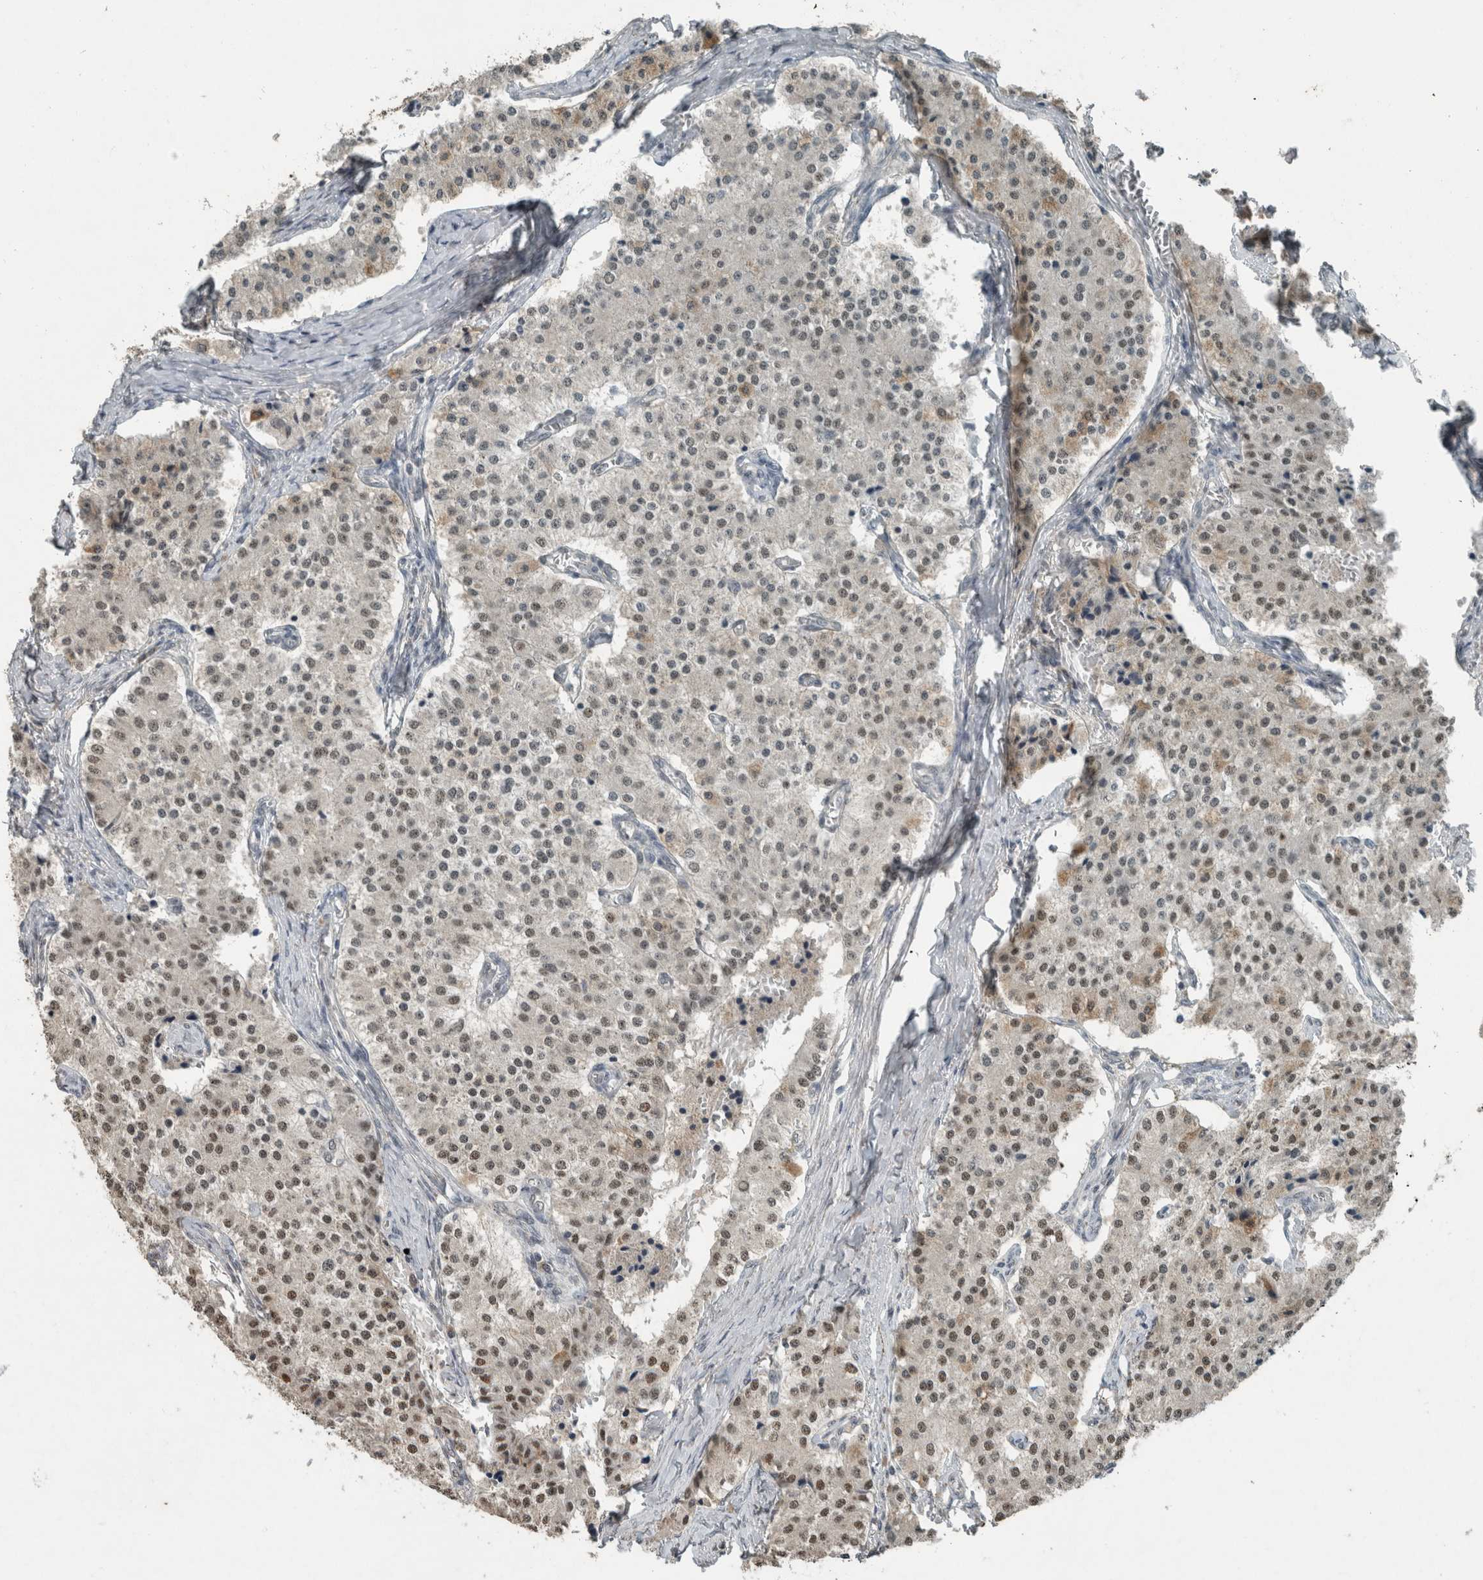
{"staining": {"intensity": "weak", "quantity": ">75%", "location": "nuclear"}, "tissue": "carcinoid", "cell_type": "Tumor cells", "image_type": "cancer", "snomed": [{"axis": "morphology", "description": "Carcinoid, malignant, NOS"}, {"axis": "topography", "description": "Colon"}], "caption": "Malignant carcinoid tissue exhibits weak nuclear staining in about >75% of tumor cells, visualized by immunohistochemistry.", "gene": "ZNF24", "patient": {"sex": "female", "age": 52}}